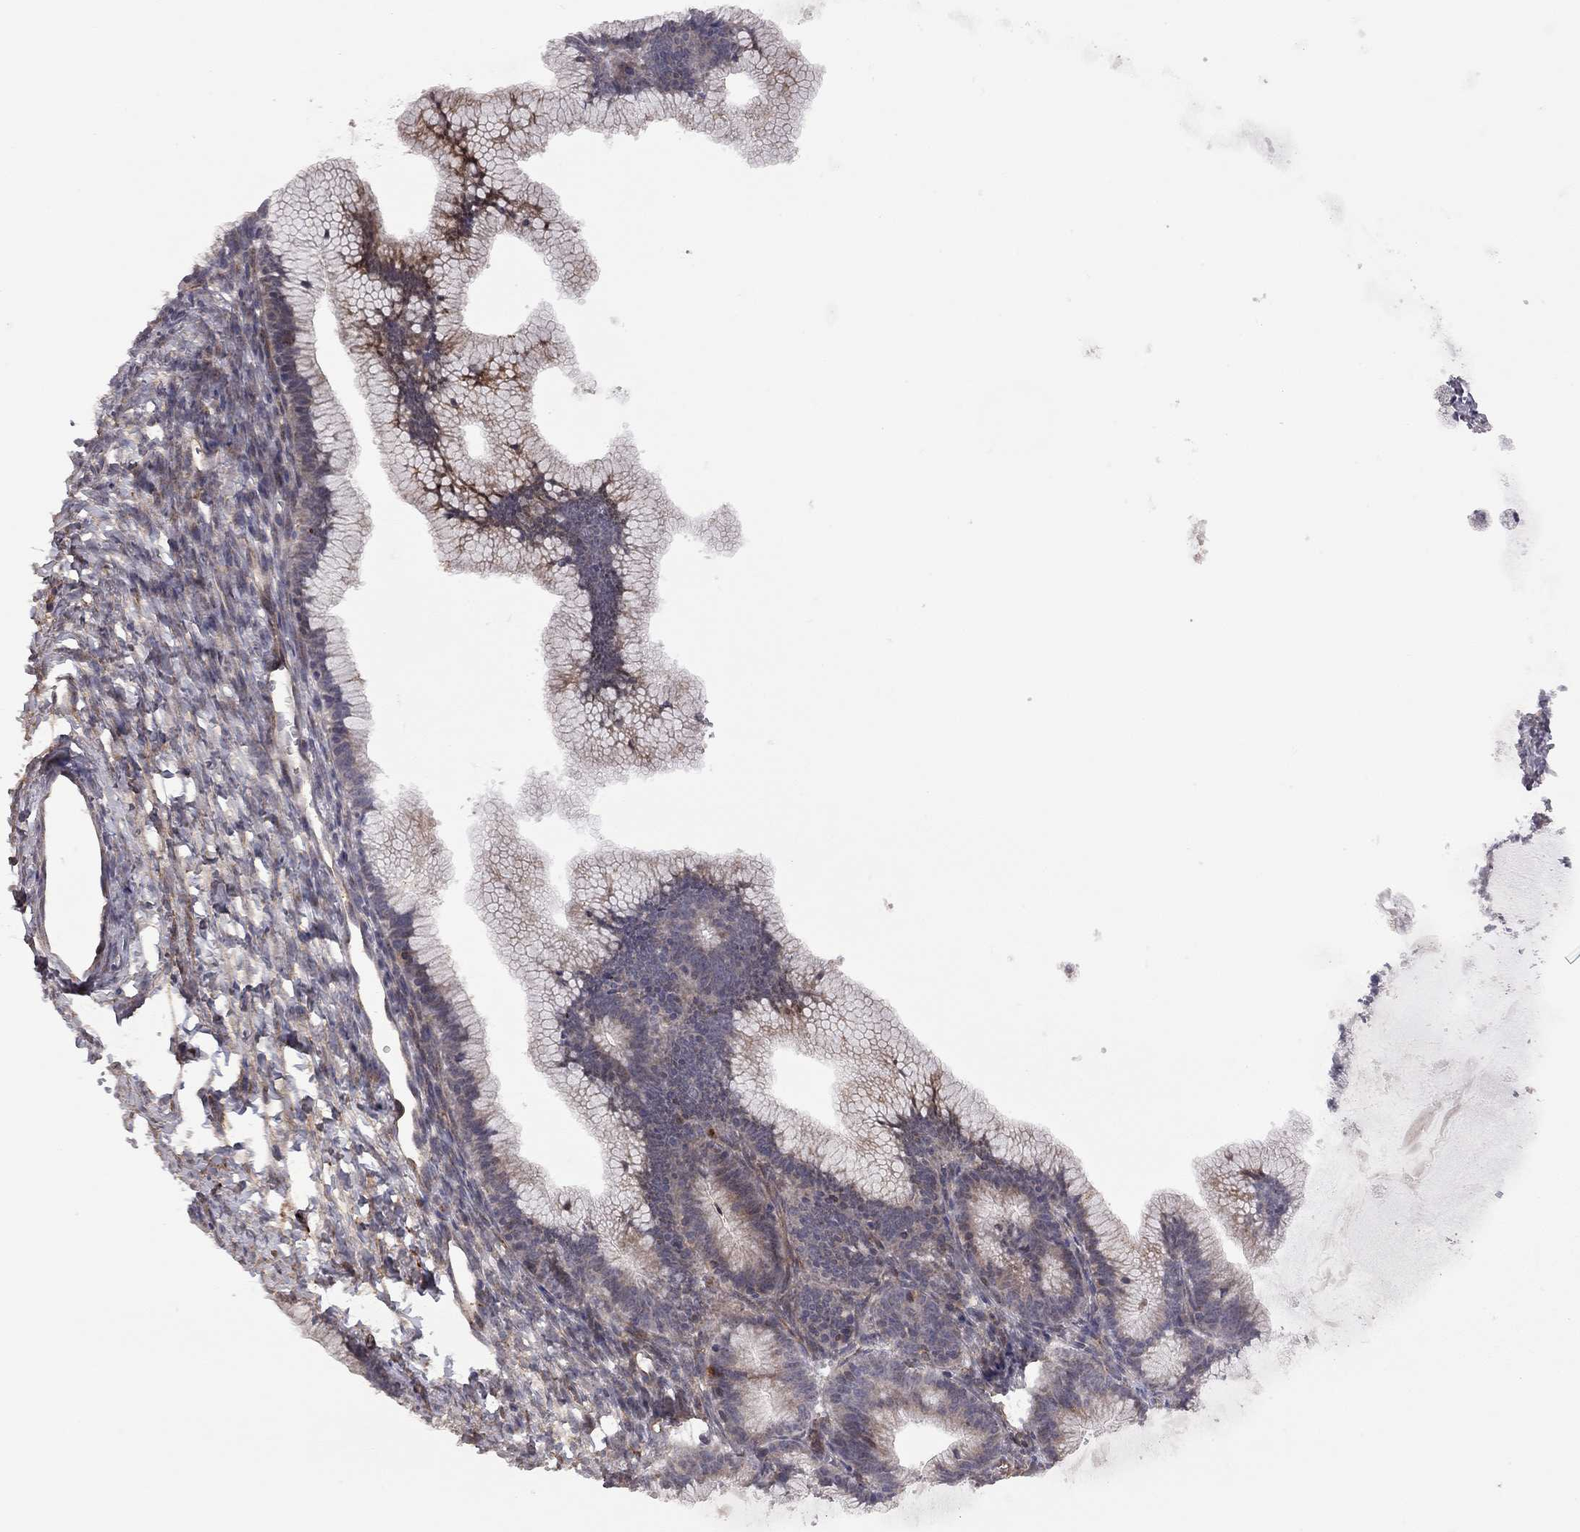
{"staining": {"intensity": "negative", "quantity": "none", "location": "none"}, "tissue": "ovarian cancer", "cell_type": "Tumor cells", "image_type": "cancer", "snomed": [{"axis": "morphology", "description": "Cystadenocarcinoma, mucinous, NOS"}, {"axis": "topography", "description": "Ovary"}], "caption": "The image demonstrates no staining of tumor cells in ovarian mucinous cystadenocarcinoma.", "gene": "EXOC3L2", "patient": {"sex": "female", "age": 41}}